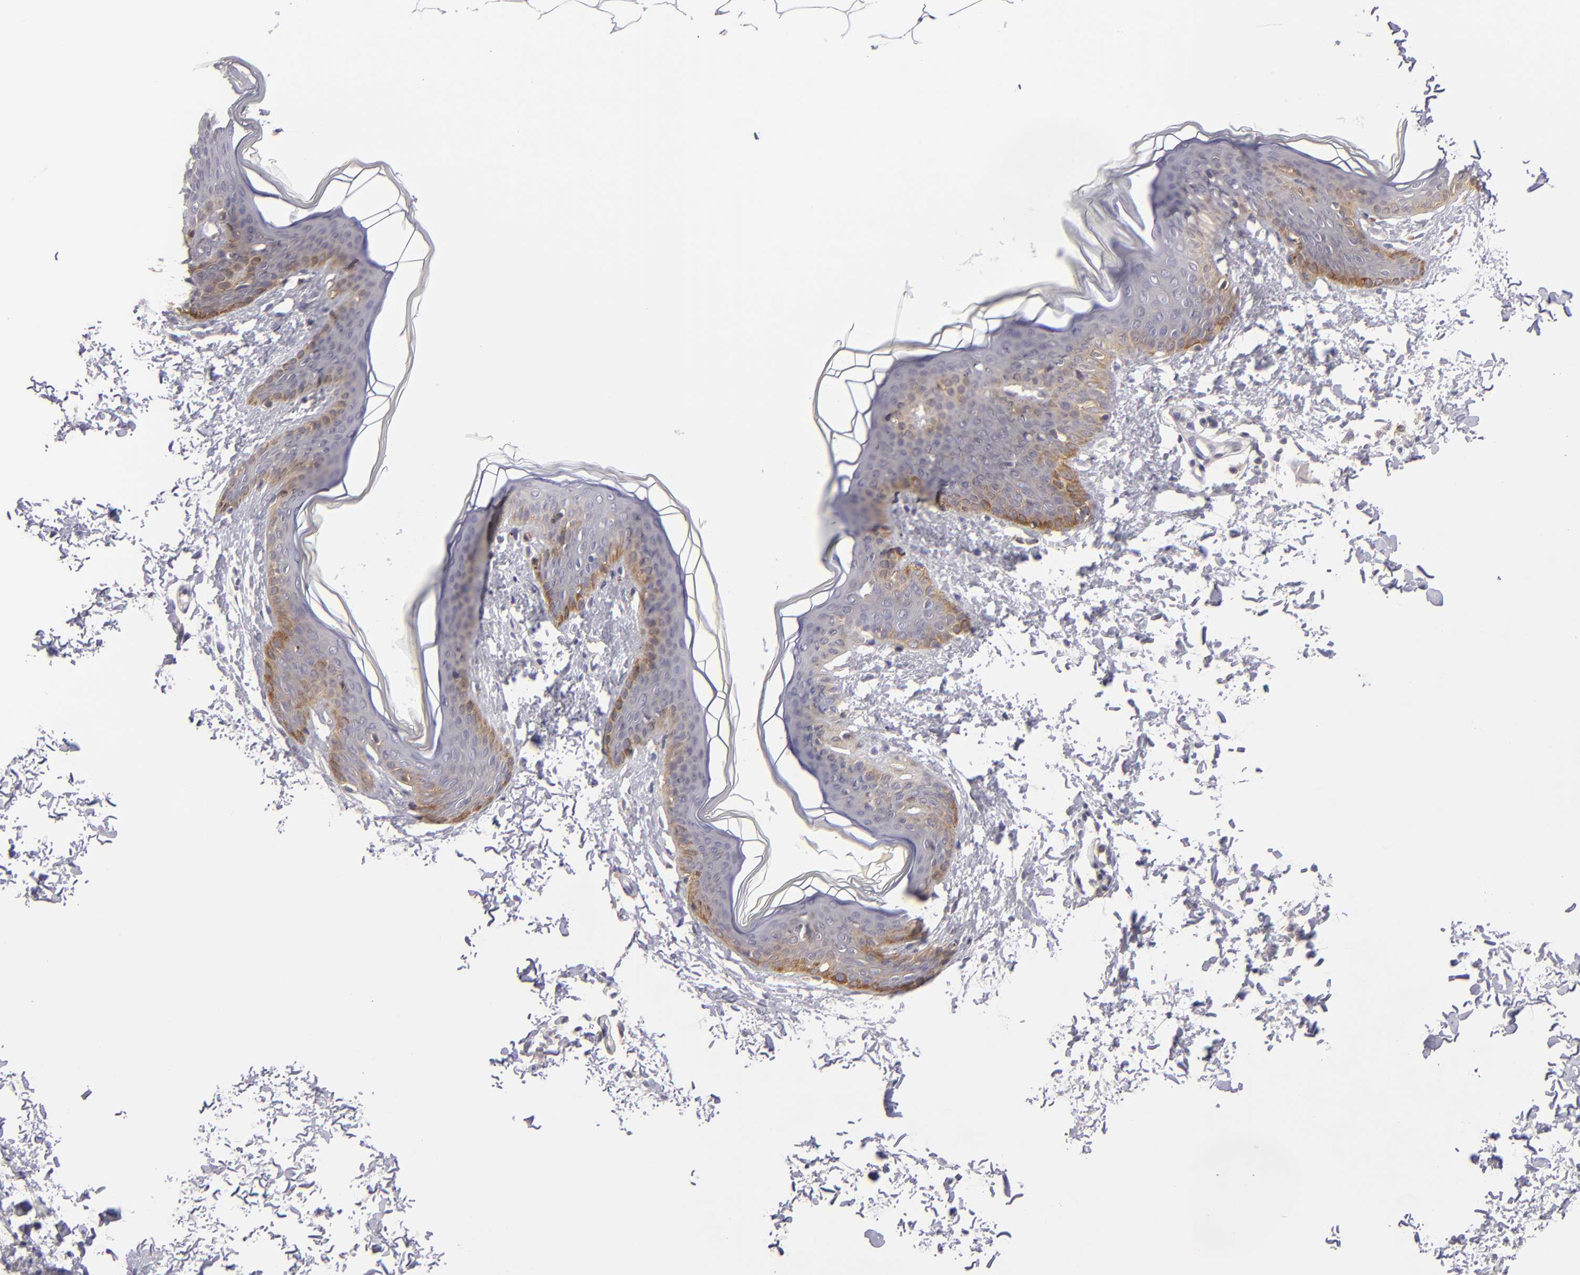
{"staining": {"intensity": "negative", "quantity": "none", "location": "none"}, "tissue": "skin", "cell_type": "Fibroblasts", "image_type": "normal", "snomed": [{"axis": "morphology", "description": "Normal tissue, NOS"}, {"axis": "topography", "description": "Skin"}], "caption": "This is an immunohistochemistry (IHC) micrograph of normal human skin. There is no staining in fibroblasts.", "gene": "MMP10", "patient": {"sex": "female", "age": 17}}